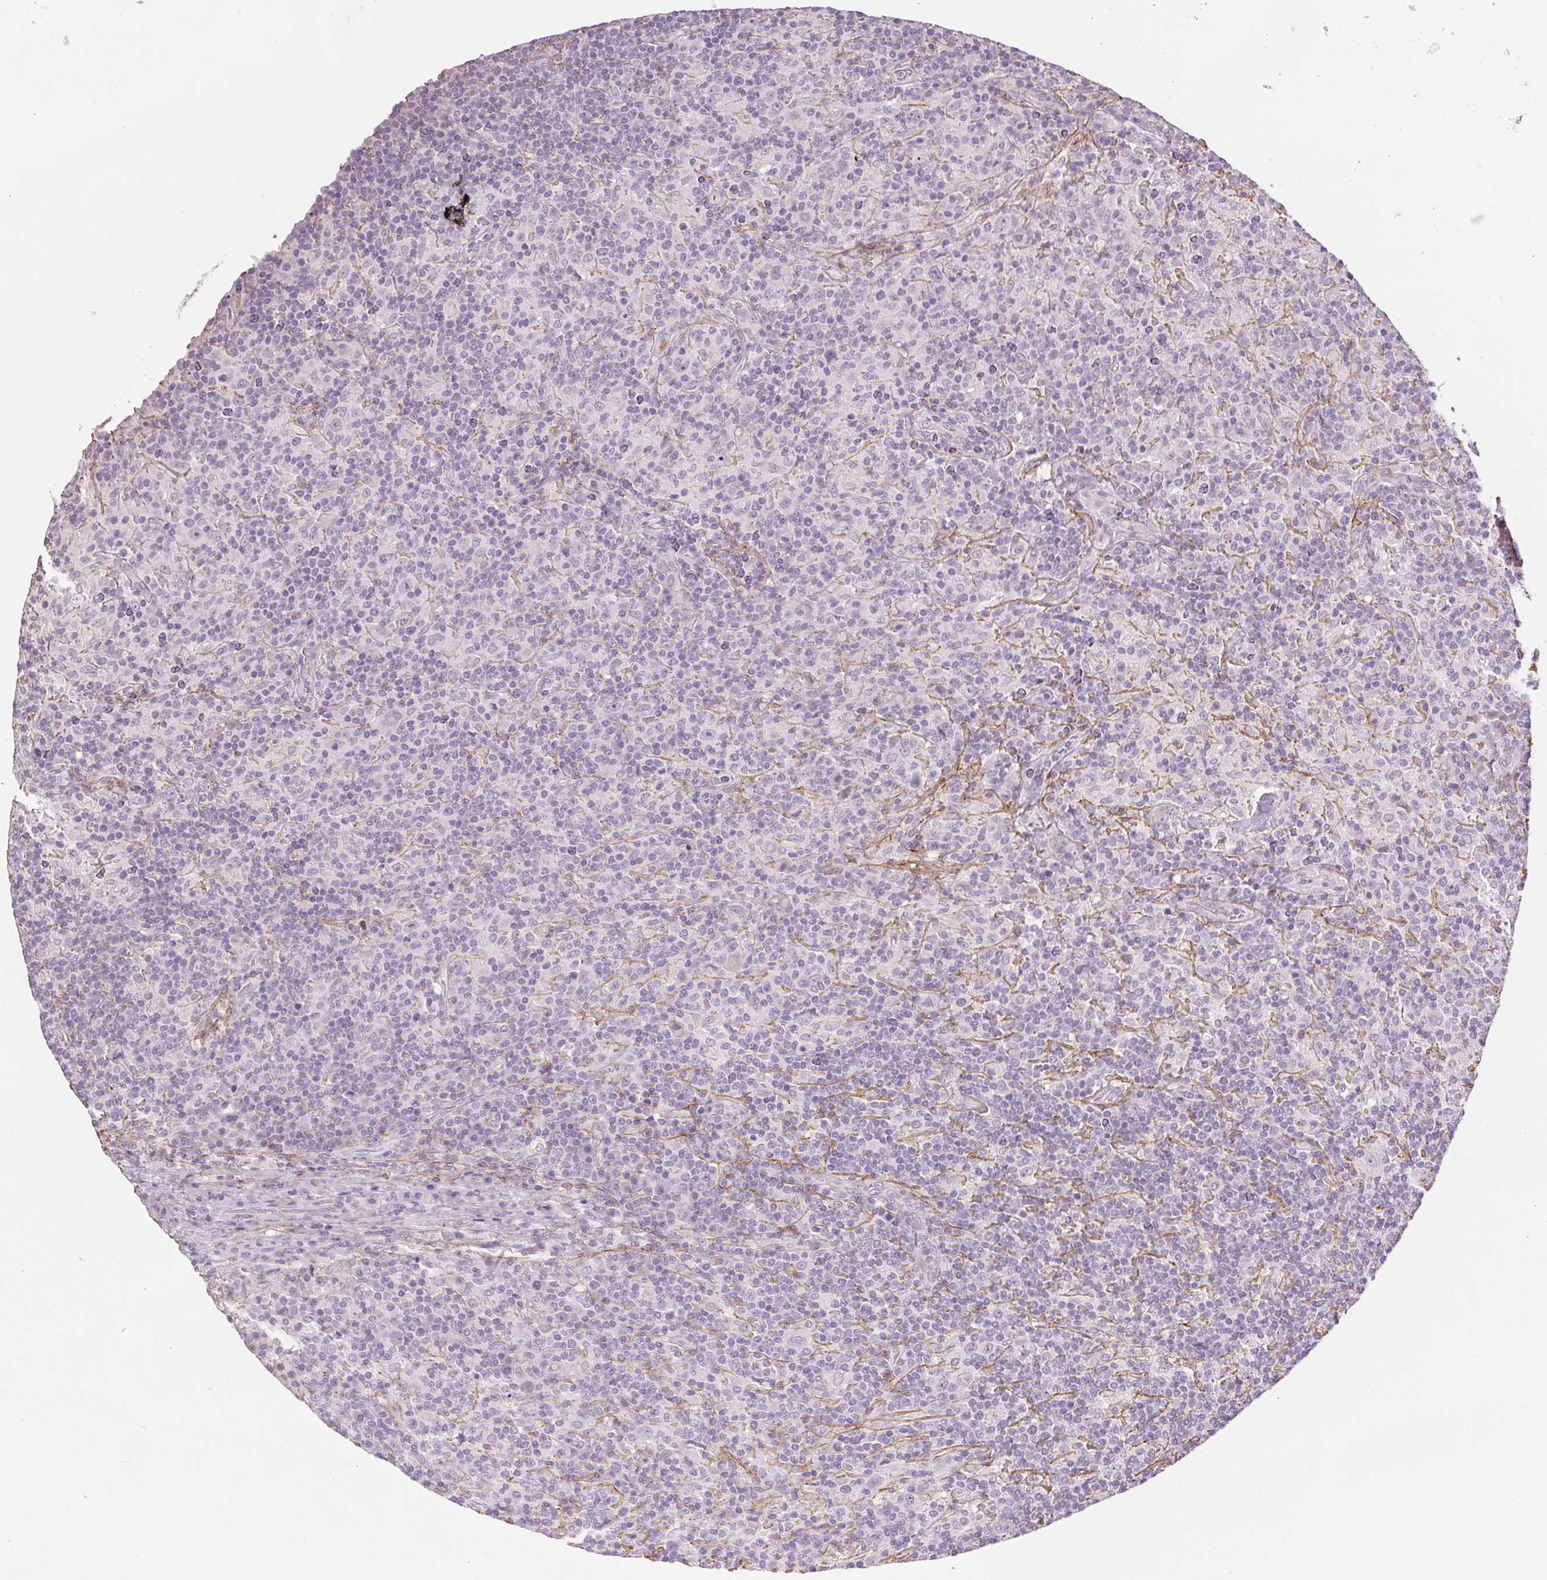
{"staining": {"intensity": "negative", "quantity": "none", "location": "none"}, "tissue": "lymphoma", "cell_type": "Tumor cells", "image_type": "cancer", "snomed": [{"axis": "morphology", "description": "Hodgkin's disease, NOS"}, {"axis": "topography", "description": "Lymph node"}], "caption": "Micrograph shows no protein positivity in tumor cells of lymphoma tissue. Nuclei are stained in blue.", "gene": "FBN1", "patient": {"sex": "male", "age": 70}}